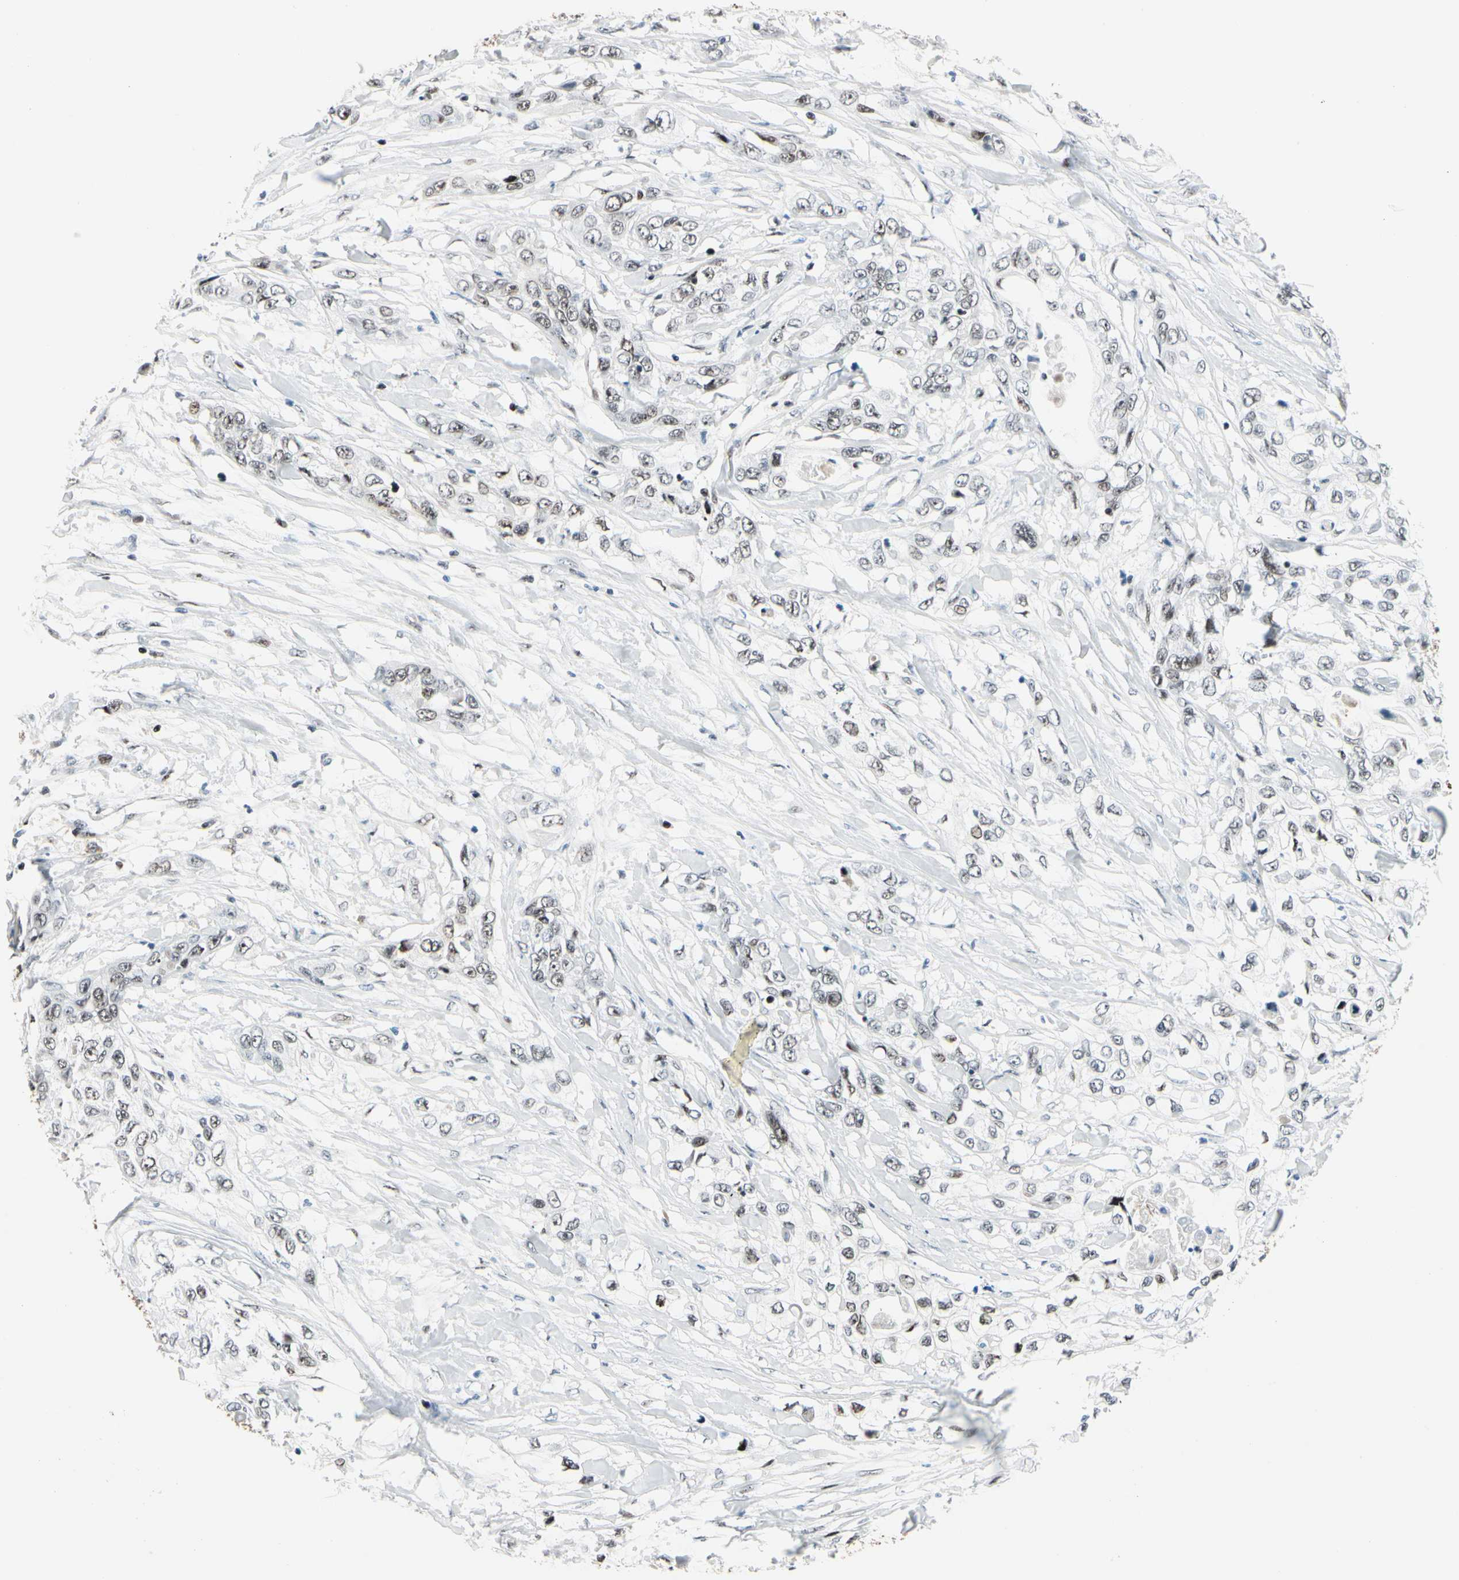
{"staining": {"intensity": "weak", "quantity": "25%-75%", "location": "nuclear"}, "tissue": "pancreatic cancer", "cell_type": "Tumor cells", "image_type": "cancer", "snomed": [{"axis": "morphology", "description": "Adenocarcinoma, NOS"}, {"axis": "topography", "description": "Pancreas"}], "caption": "Brown immunohistochemical staining in adenocarcinoma (pancreatic) exhibits weak nuclear staining in about 25%-75% of tumor cells. The staining was performed using DAB to visualize the protein expression in brown, while the nuclei were stained in blue with hematoxylin (Magnification: 20x).", "gene": "FOXO3", "patient": {"sex": "female", "age": 70}}